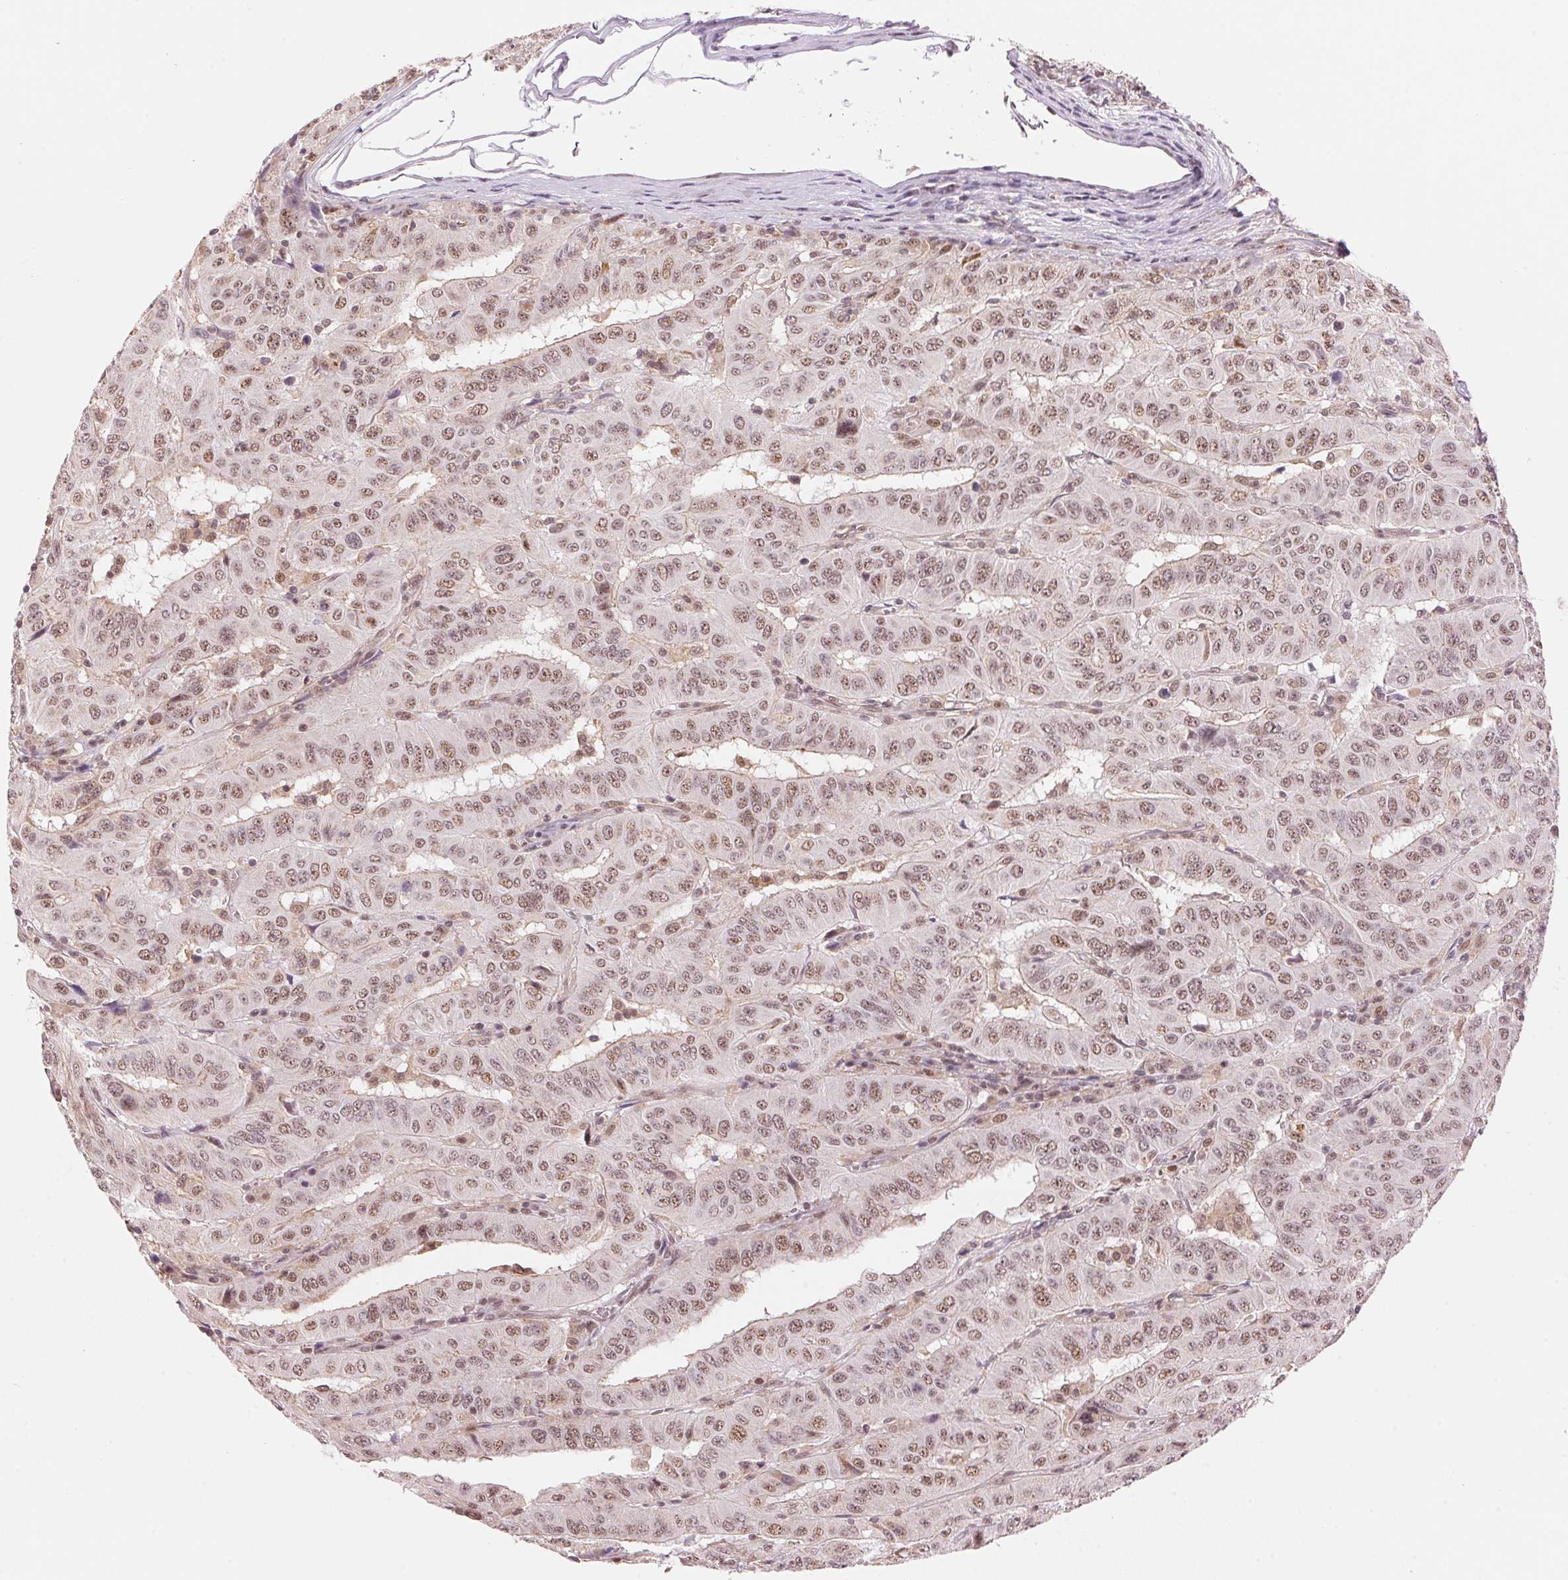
{"staining": {"intensity": "moderate", "quantity": ">75%", "location": "cytoplasmic/membranous,nuclear"}, "tissue": "pancreatic cancer", "cell_type": "Tumor cells", "image_type": "cancer", "snomed": [{"axis": "morphology", "description": "Adenocarcinoma, NOS"}, {"axis": "topography", "description": "Pancreas"}], "caption": "IHC histopathology image of neoplastic tissue: pancreatic cancer (adenocarcinoma) stained using immunohistochemistry shows medium levels of moderate protein expression localized specifically in the cytoplasmic/membranous and nuclear of tumor cells, appearing as a cytoplasmic/membranous and nuclear brown color.", "gene": "HNRNPDL", "patient": {"sex": "male", "age": 63}}